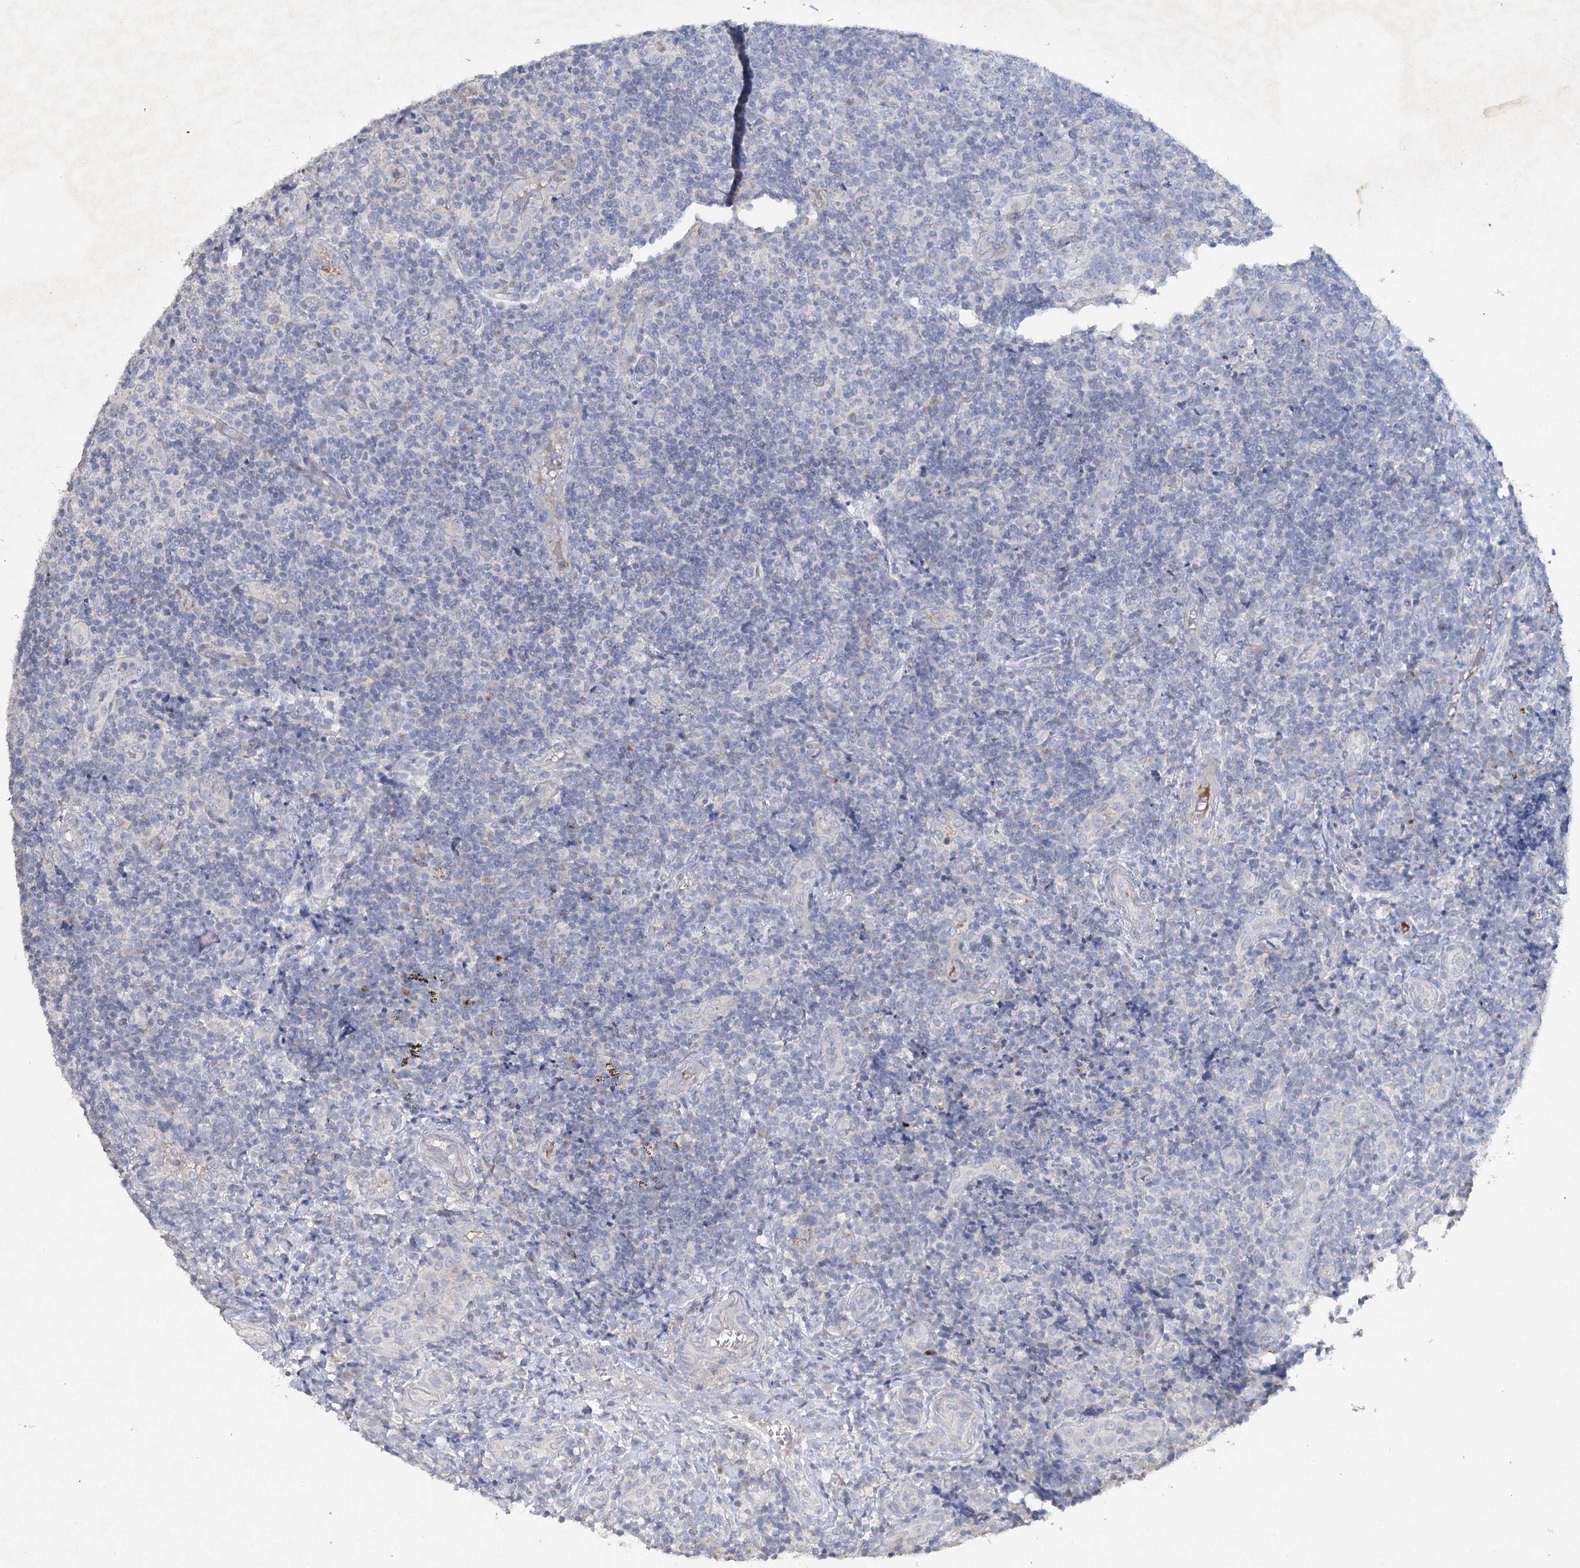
{"staining": {"intensity": "negative", "quantity": "none", "location": "none"}, "tissue": "tonsil", "cell_type": "Germinal center cells", "image_type": "normal", "snomed": [{"axis": "morphology", "description": "Normal tissue, NOS"}, {"axis": "topography", "description": "Tonsil"}], "caption": "Immunohistochemistry photomicrograph of normal tonsil: human tonsil stained with DAB (3,3'-diaminobenzidine) reveals no significant protein positivity in germinal center cells.", "gene": "RFX6", "patient": {"sex": "female", "age": 19}}